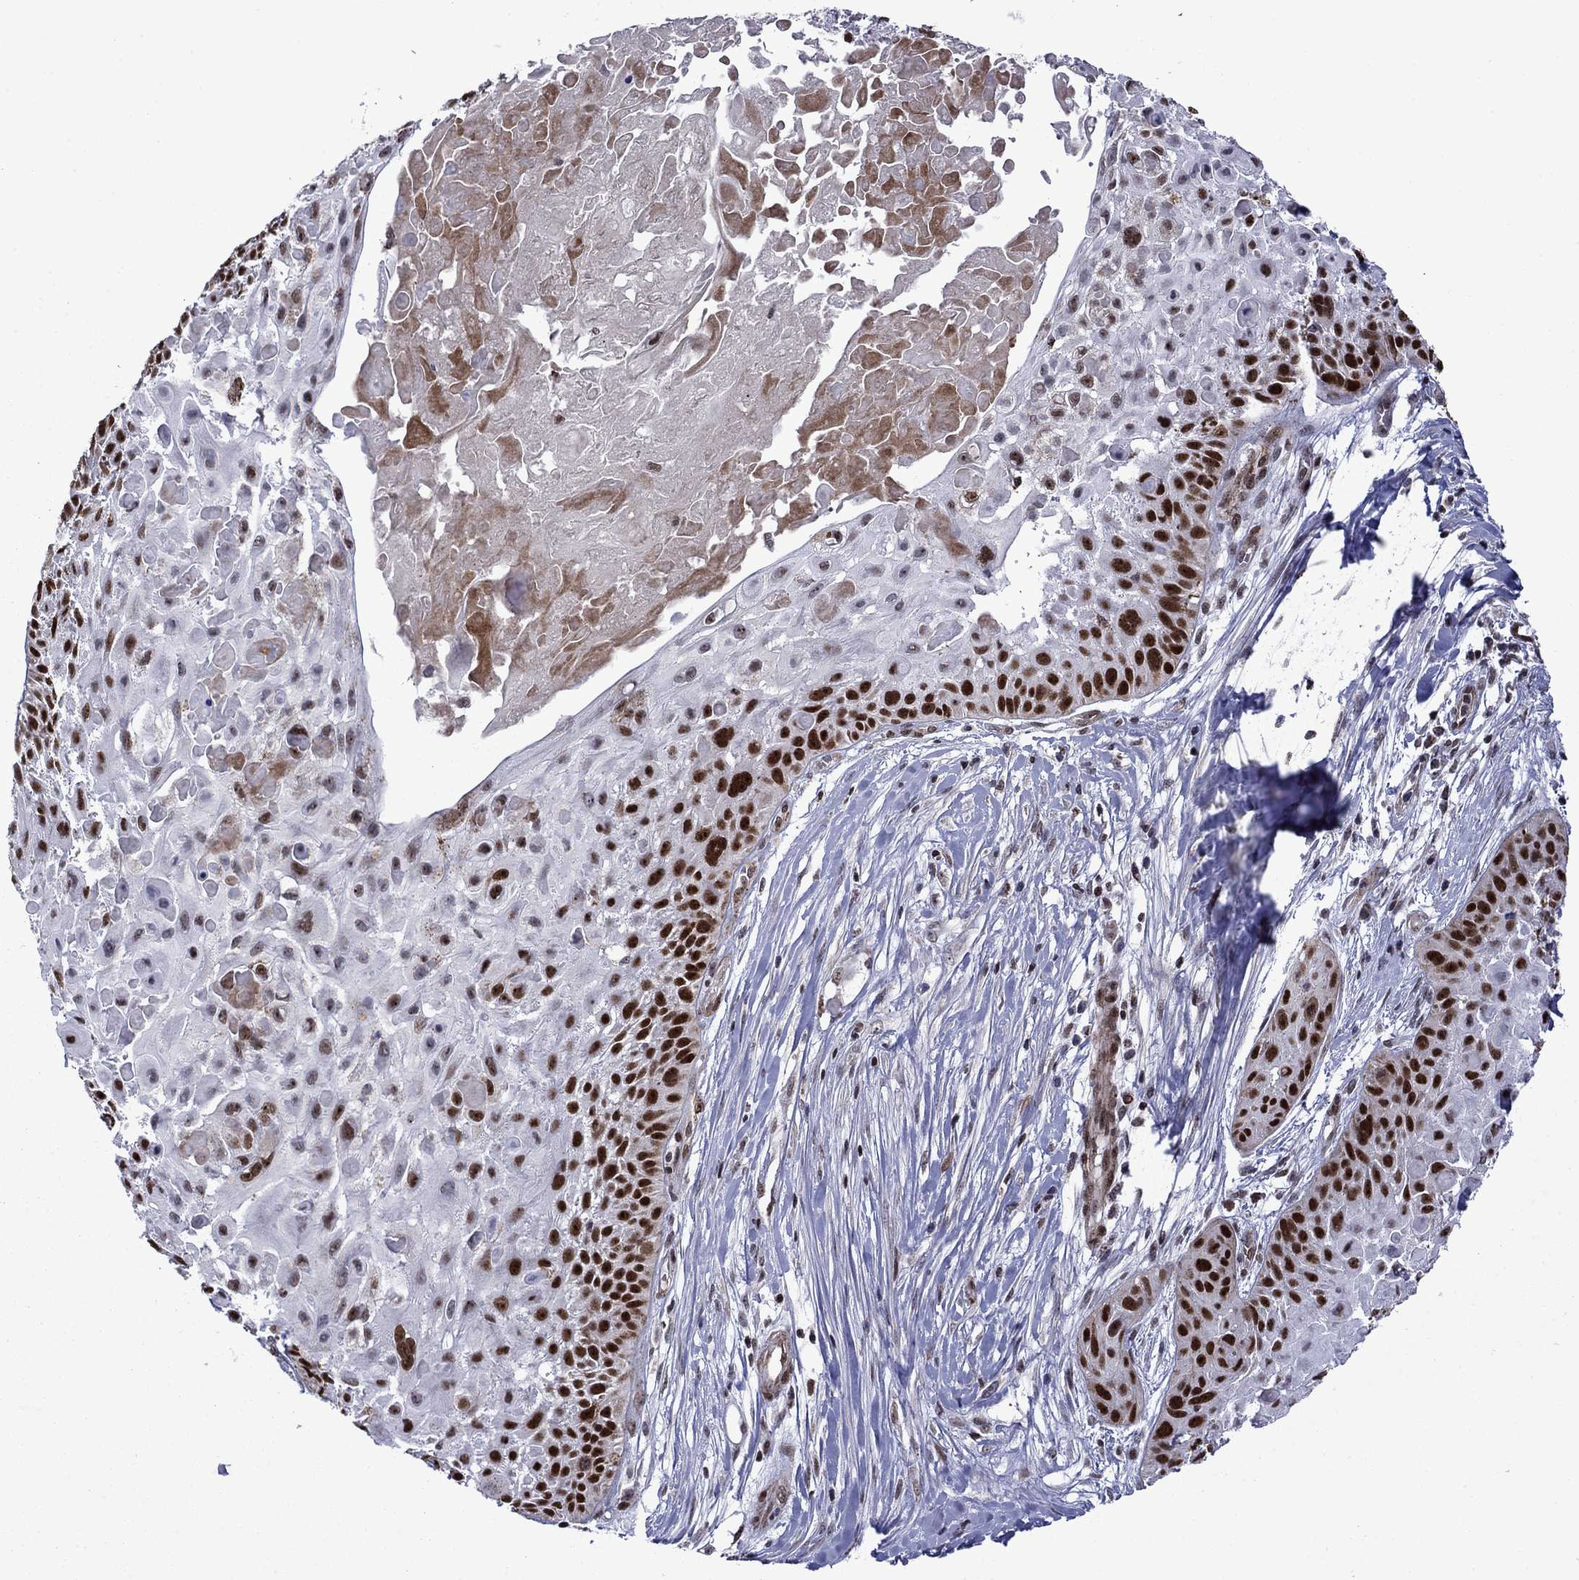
{"staining": {"intensity": "strong", "quantity": "25%-75%", "location": "nuclear"}, "tissue": "skin cancer", "cell_type": "Tumor cells", "image_type": "cancer", "snomed": [{"axis": "morphology", "description": "Squamous cell carcinoma, NOS"}, {"axis": "topography", "description": "Skin"}, {"axis": "topography", "description": "Anal"}], "caption": "Human squamous cell carcinoma (skin) stained for a protein (brown) exhibits strong nuclear positive positivity in about 25%-75% of tumor cells.", "gene": "SURF2", "patient": {"sex": "female", "age": 75}}